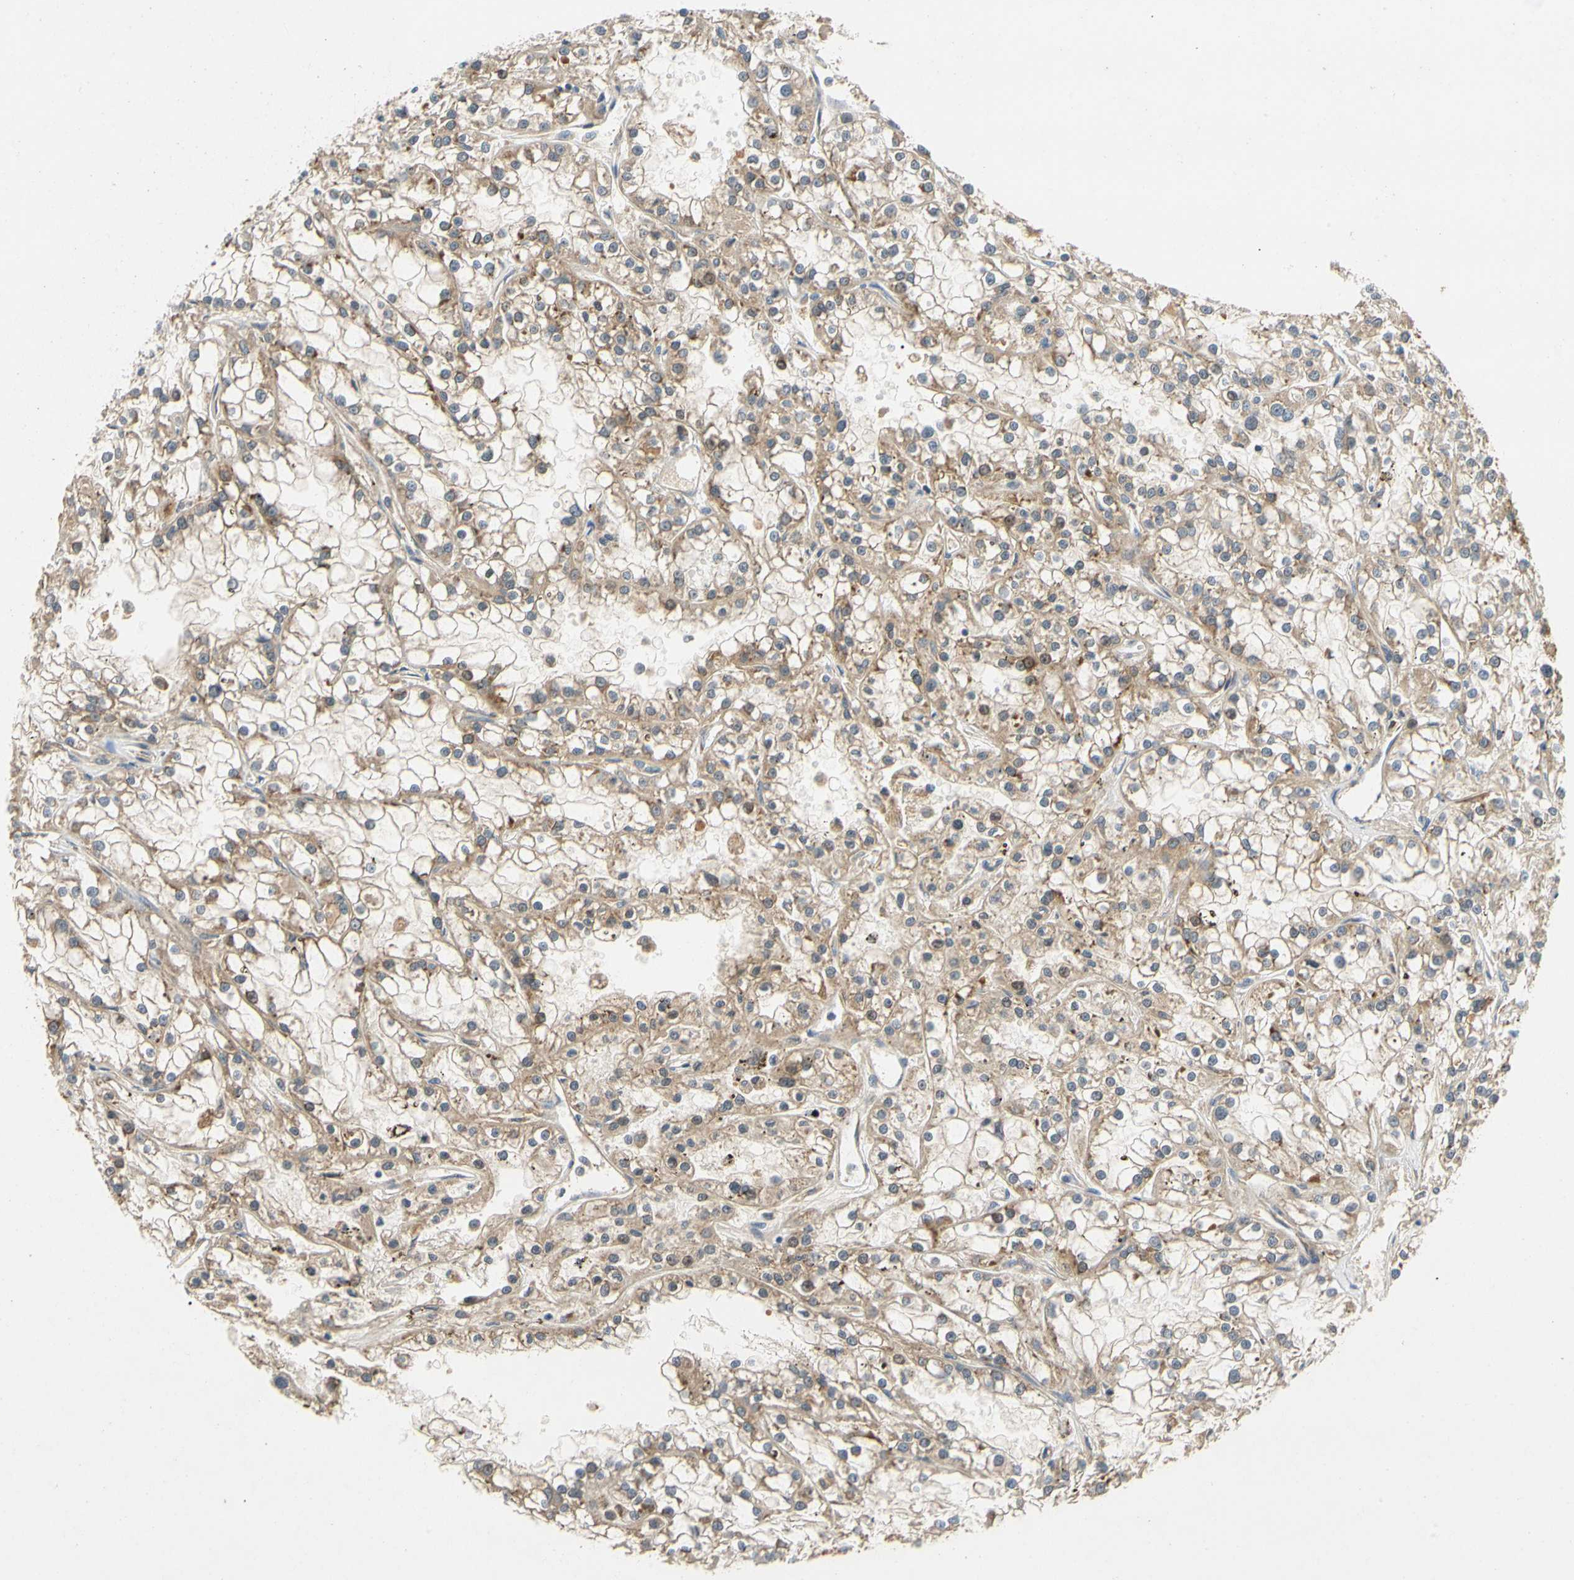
{"staining": {"intensity": "strong", "quantity": ">75%", "location": "cytoplasmic/membranous"}, "tissue": "renal cancer", "cell_type": "Tumor cells", "image_type": "cancer", "snomed": [{"axis": "morphology", "description": "Adenocarcinoma, NOS"}, {"axis": "topography", "description": "Kidney"}], "caption": "Approximately >75% of tumor cells in renal adenocarcinoma display strong cytoplasmic/membranous protein expression as visualized by brown immunohistochemical staining.", "gene": "TDRP", "patient": {"sex": "female", "age": 52}}